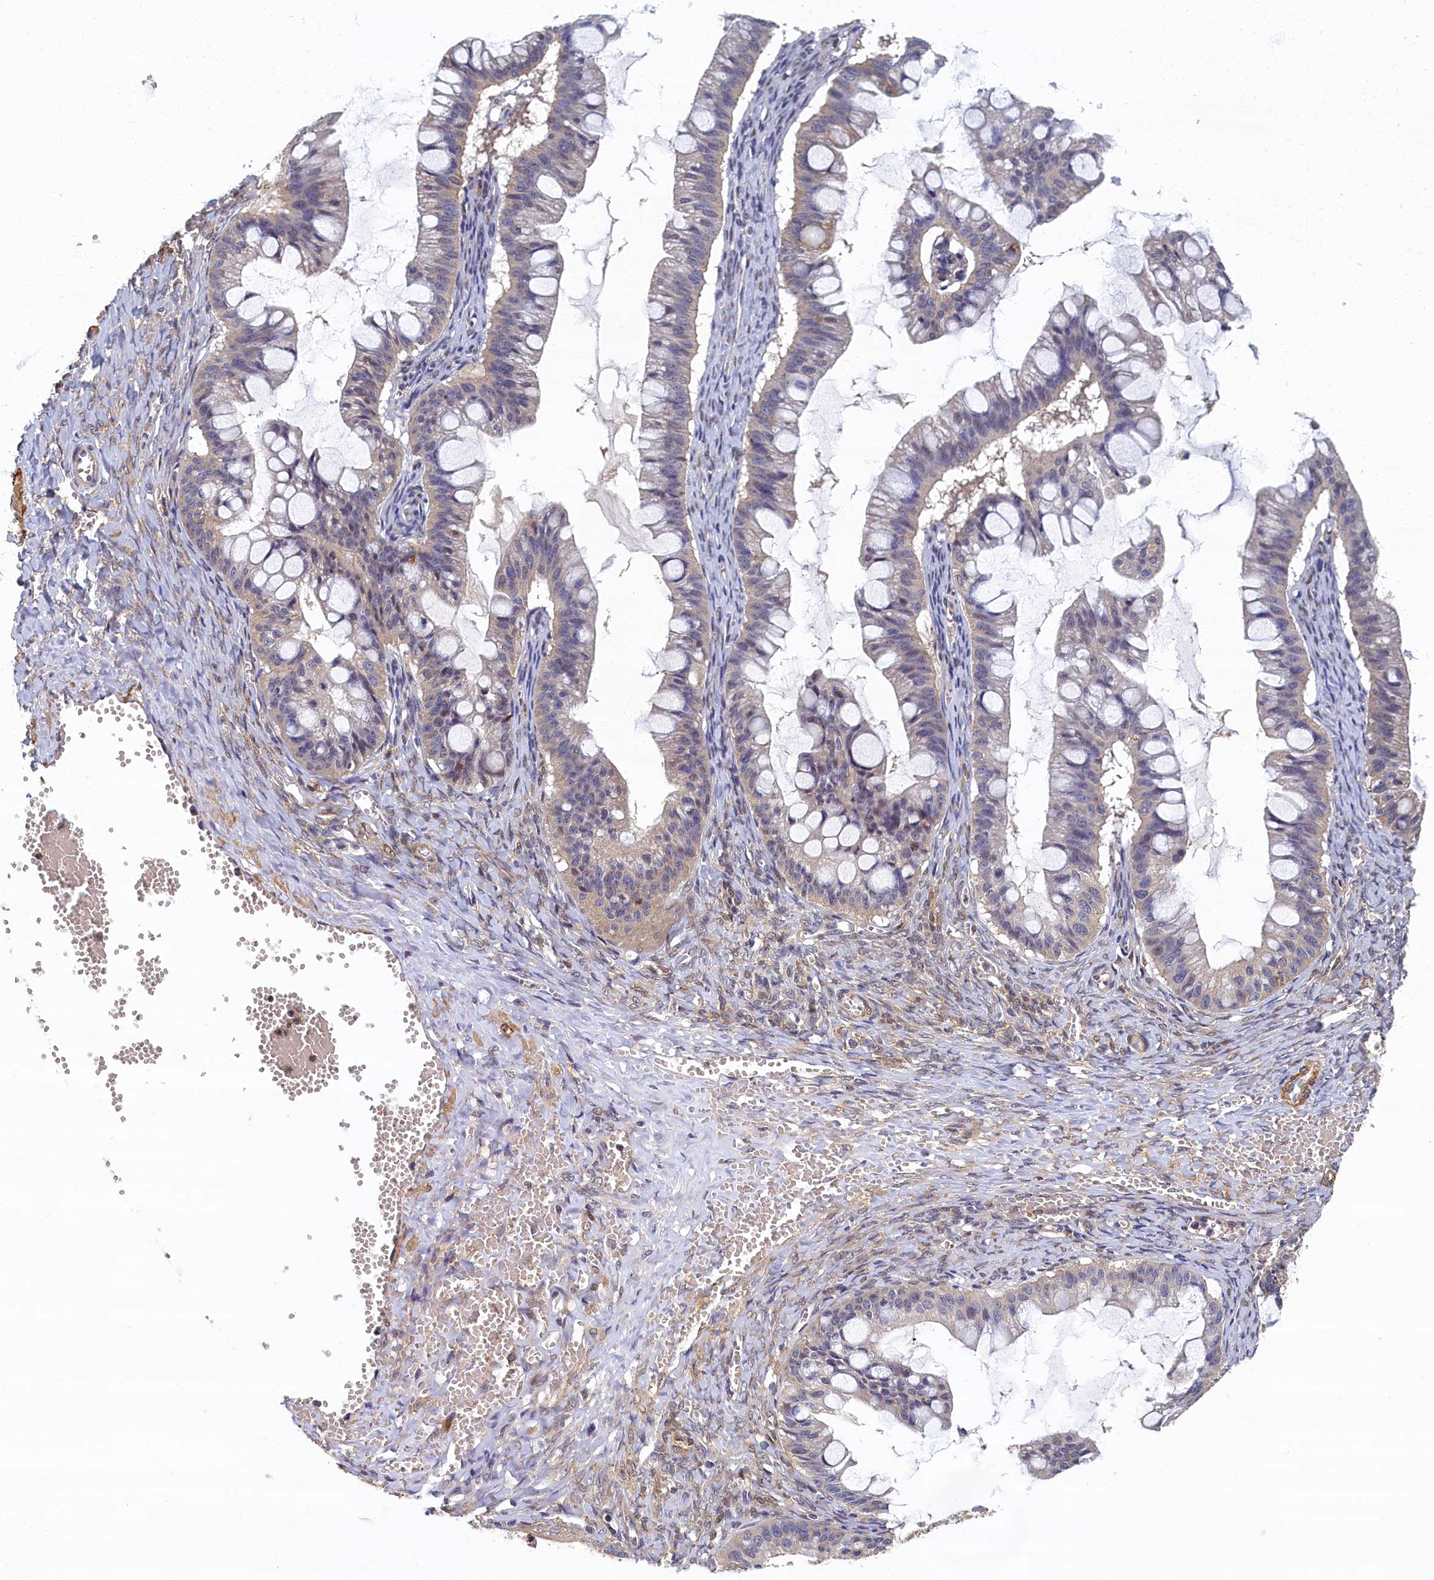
{"staining": {"intensity": "weak", "quantity": "<25%", "location": "cytoplasmic/membranous"}, "tissue": "ovarian cancer", "cell_type": "Tumor cells", "image_type": "cancer", "snomed": [{"axis": "morphology", "description": "Cystadenocarcinoma, mucinous, NOS"}, {"axis": "topography", "description": "Ovary"}], "caption": "Immunohistochemistry (IHC) of ovarian cancer reveals no positivity in tumor cells.", "gene": "TBCB", "patient": {"sex": "female", "age": 73}}